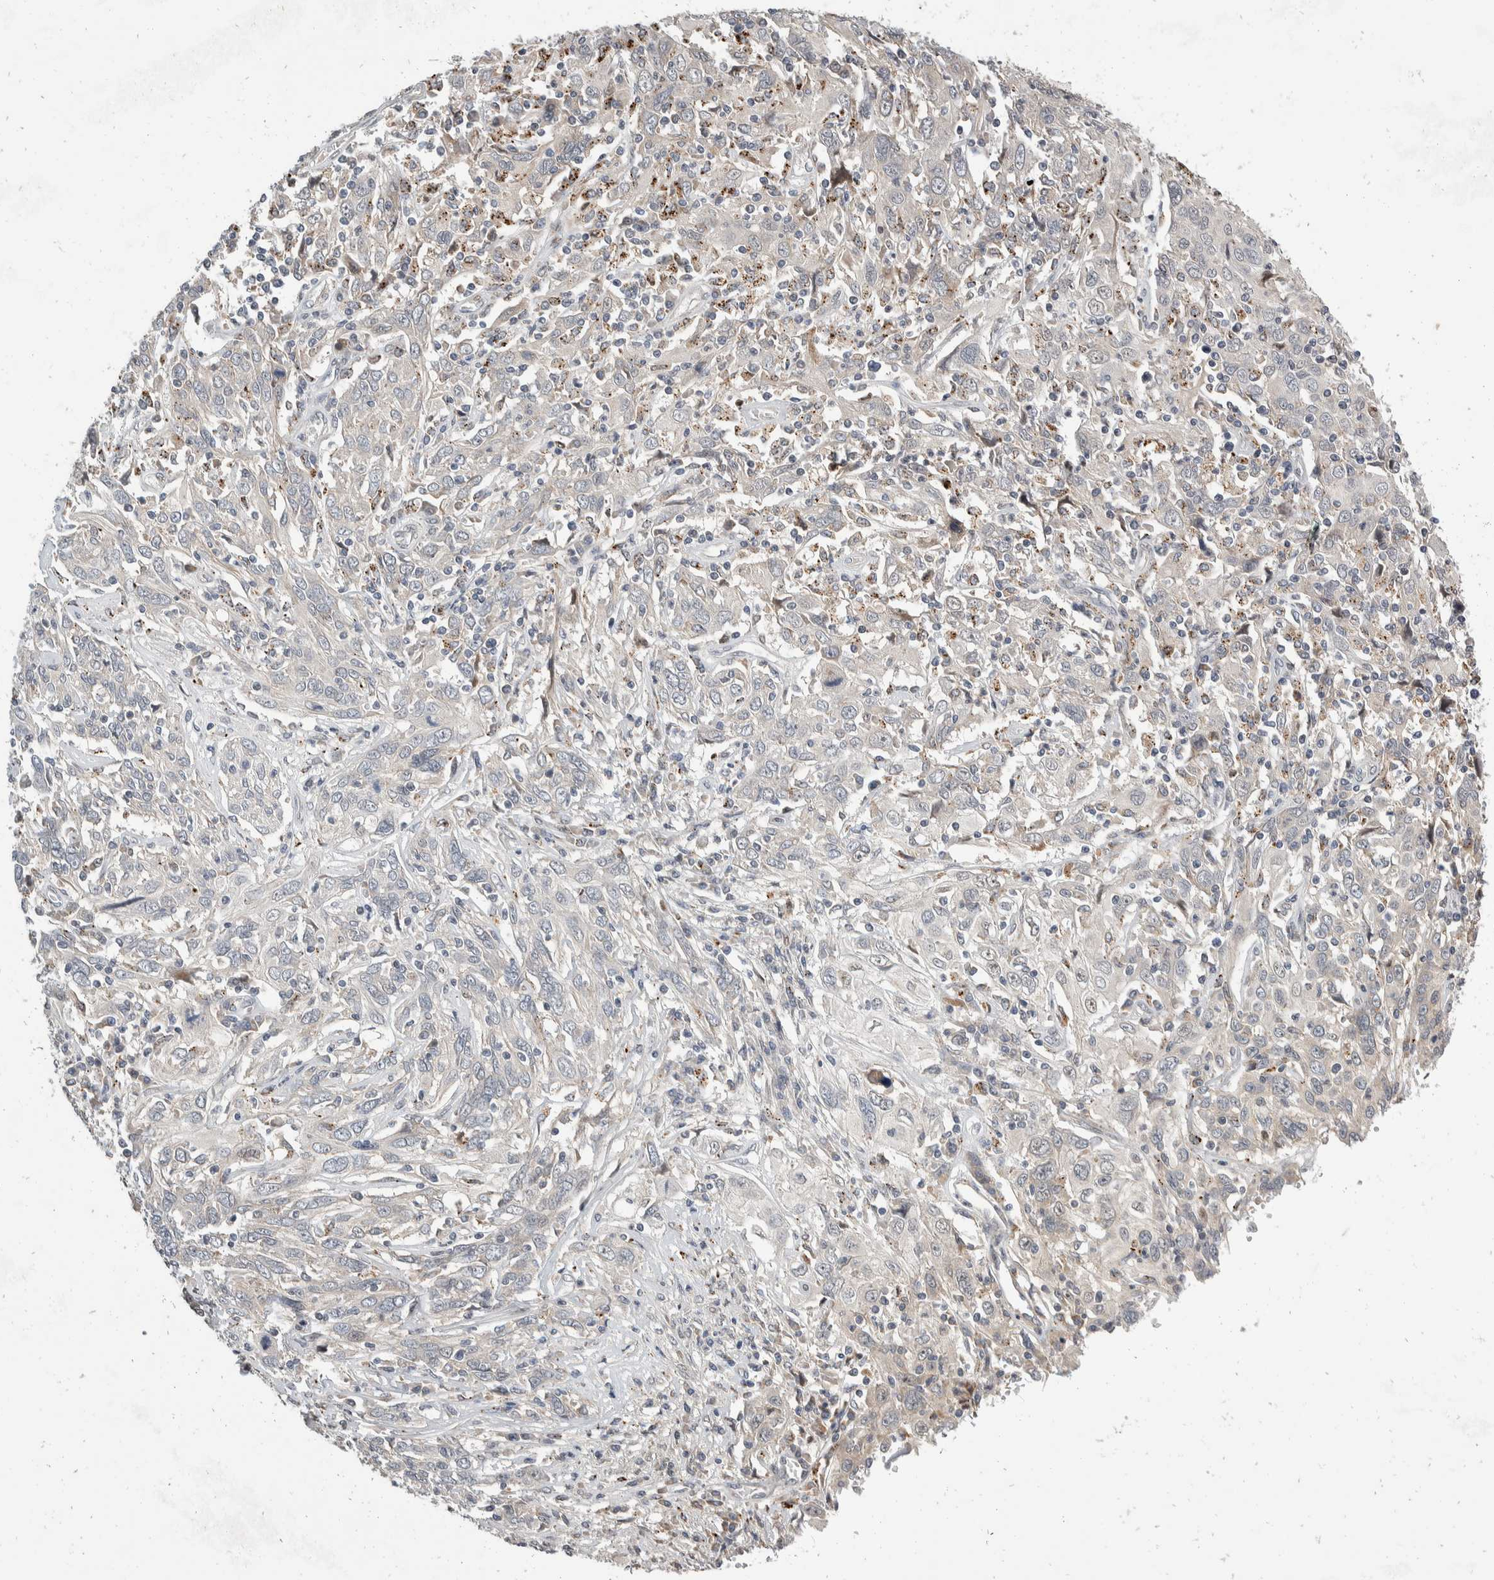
{"staining": {"intensity": "negative", "quantity": "none", "location": "none"}, "tissue": "cervical cancer", "cell_type": "Tumor cells", "image_type": "cancer", "snomed": [{"axis": "morphology", "description": "Squamous cell carcinoma, NOS"}, {"axis": "topography", "description": "Cervix"}], "caption": "There is no significant staining in tumor cells of squamous cell carcinoma (cervical).", "gene": "ZNF703", "patient": {"sex": "female", "age": 46}}